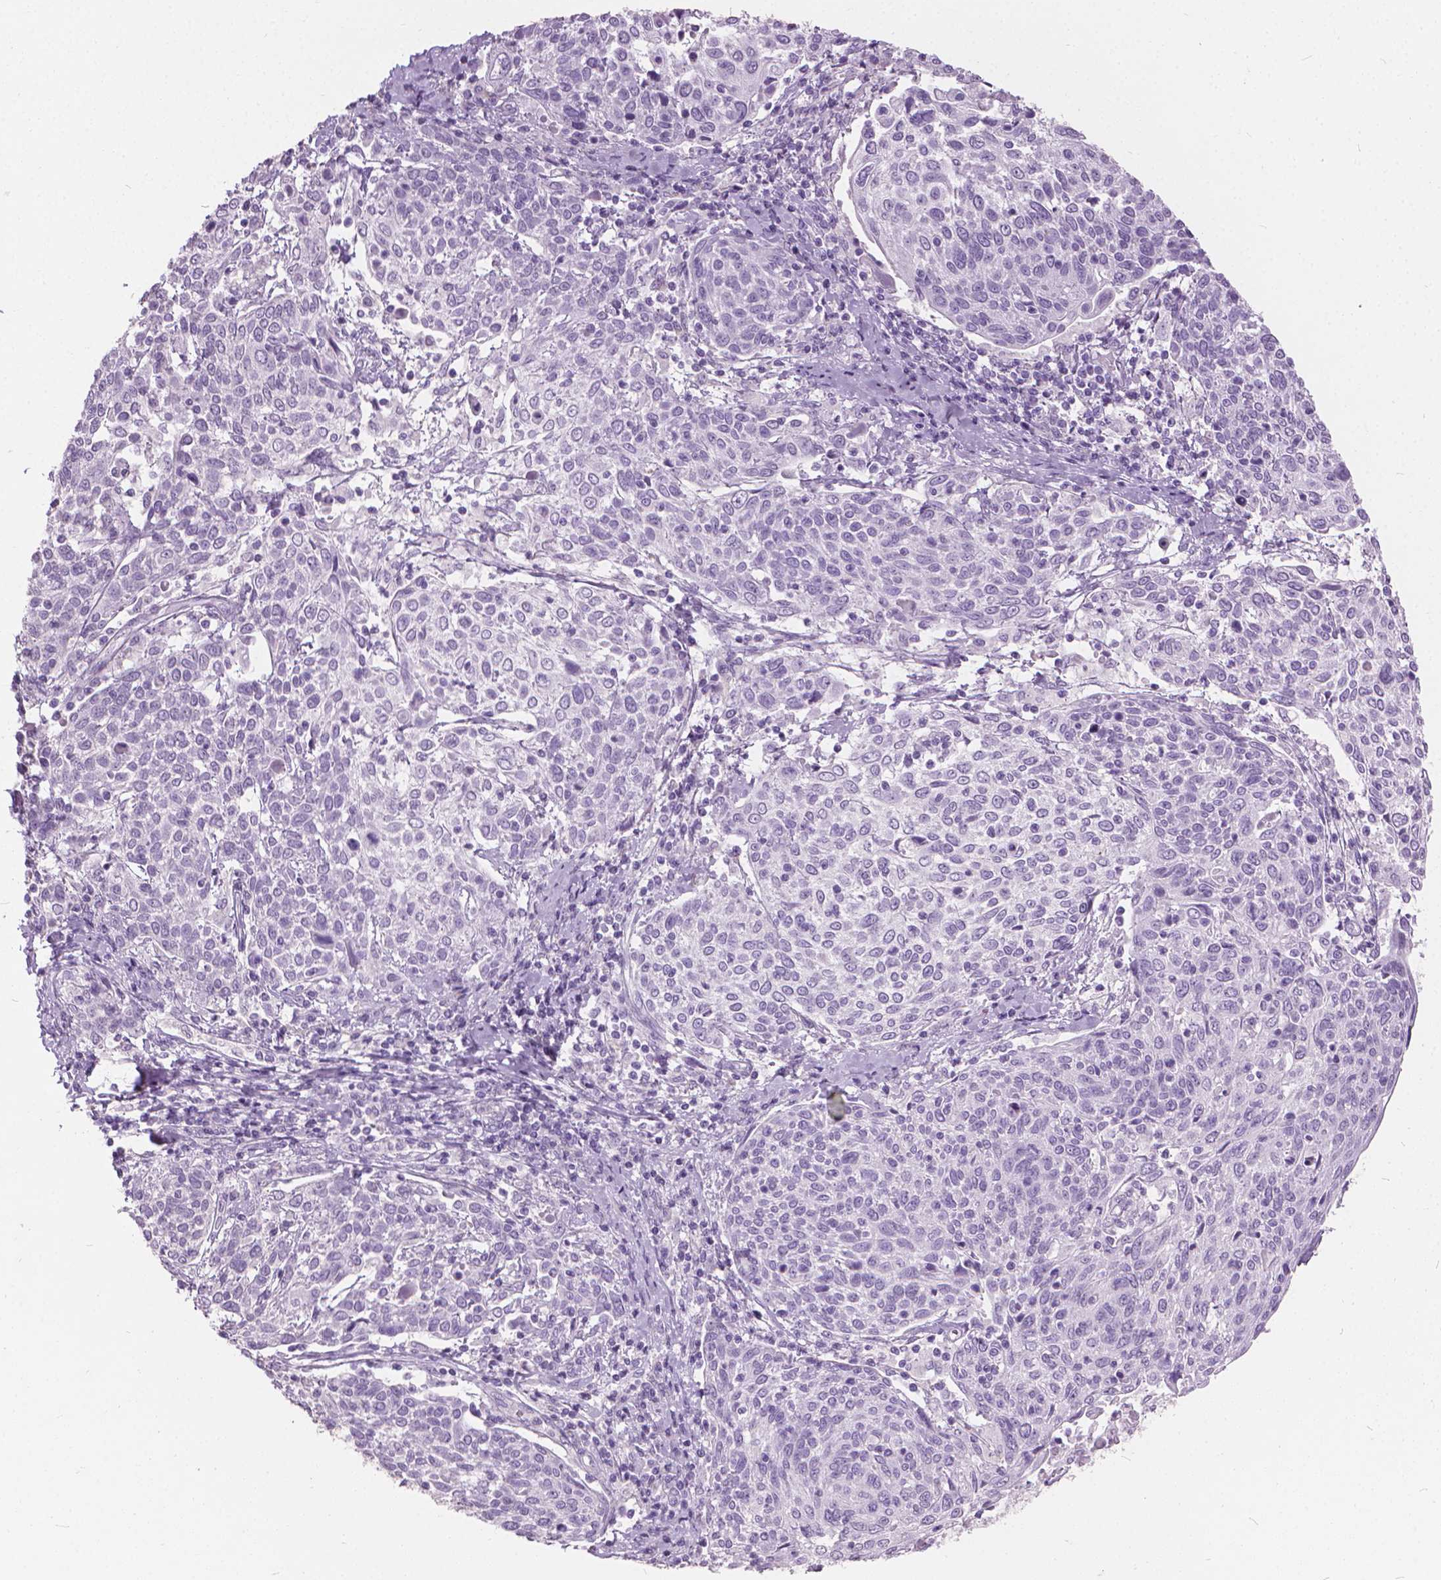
{"staining": {"intensity": "negative", "quantity": "none", "location": "none"}, "tissue": "cervical cancer", "cell_type": "Tumor cells", "image_type": "cancer", "snomed": [{"axis": "morphology", "description": "Squamous cell carcinoma, NOS"}, {"axis": "topography", "description": "Cervix"}], "caption": "Immunohistochemistry (IHC) of human cervical squamous cell carcinoma reveals no staining in tumor cells.", "gene": "DNM1", "patient": {"sex": "female", "age": 61}}